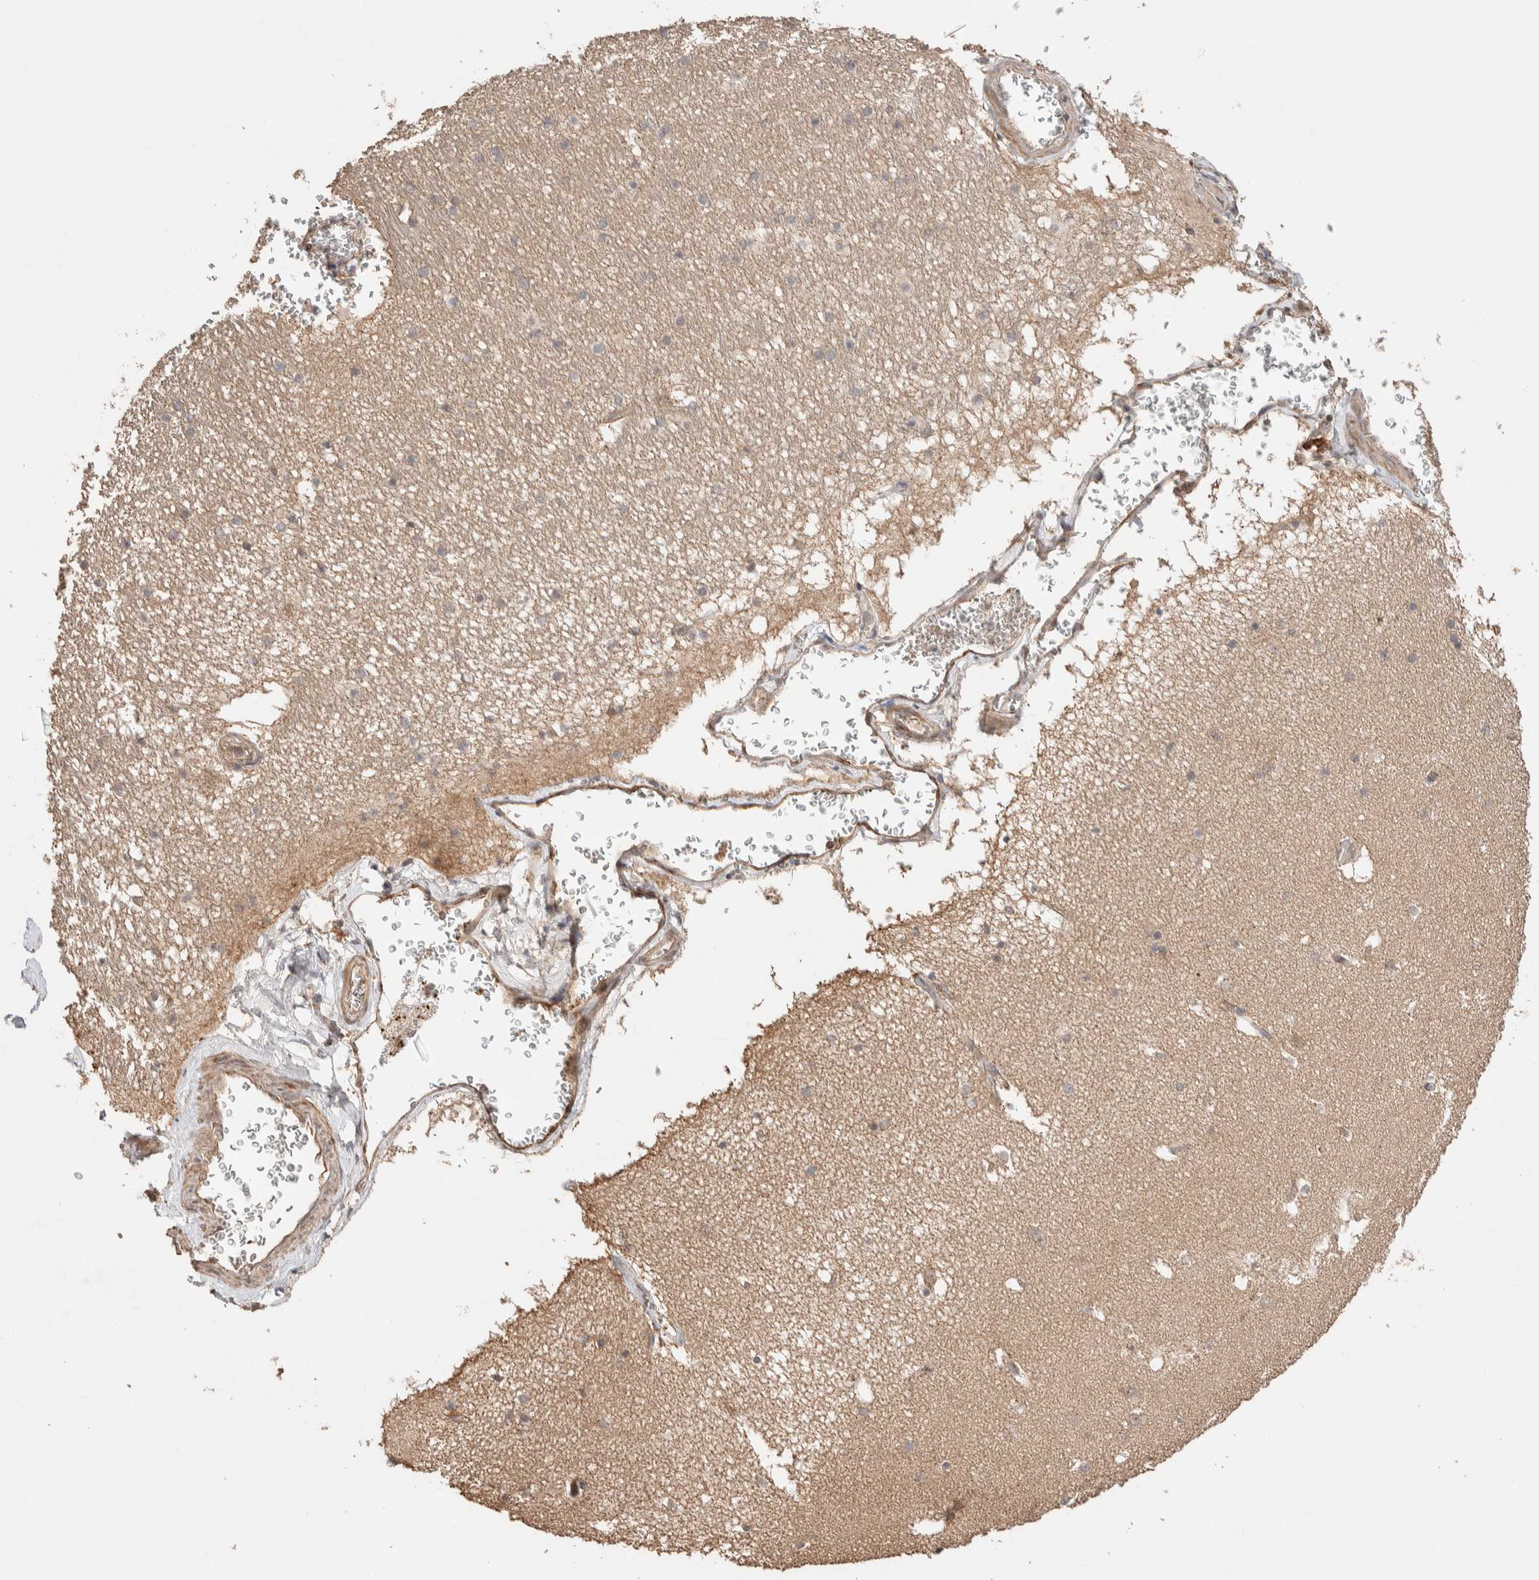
{"staining": {"intensity": "weak", "quantity": "25%-75%", "location": "cytoplasmic/membranous"}, "tissue": "hippocampus", "cell_type": "Glial cells", "image_type": "normal", "snomed": [{"axis": "morphology", "description": "Normal tissue, NOS"}, {"axis": "topography", "description": "Hippocampus"}], "caption": "This photomicrograph exhibits unremarkable hippocampus stained with IHC to label a protein in brown. The cytoplasmic/membranous of glial cells show weak positivity for the protein. Nuclei are counter-stained blue.", "gene": "PRDM15", "patient": {"sex": "male", "age": 45}}